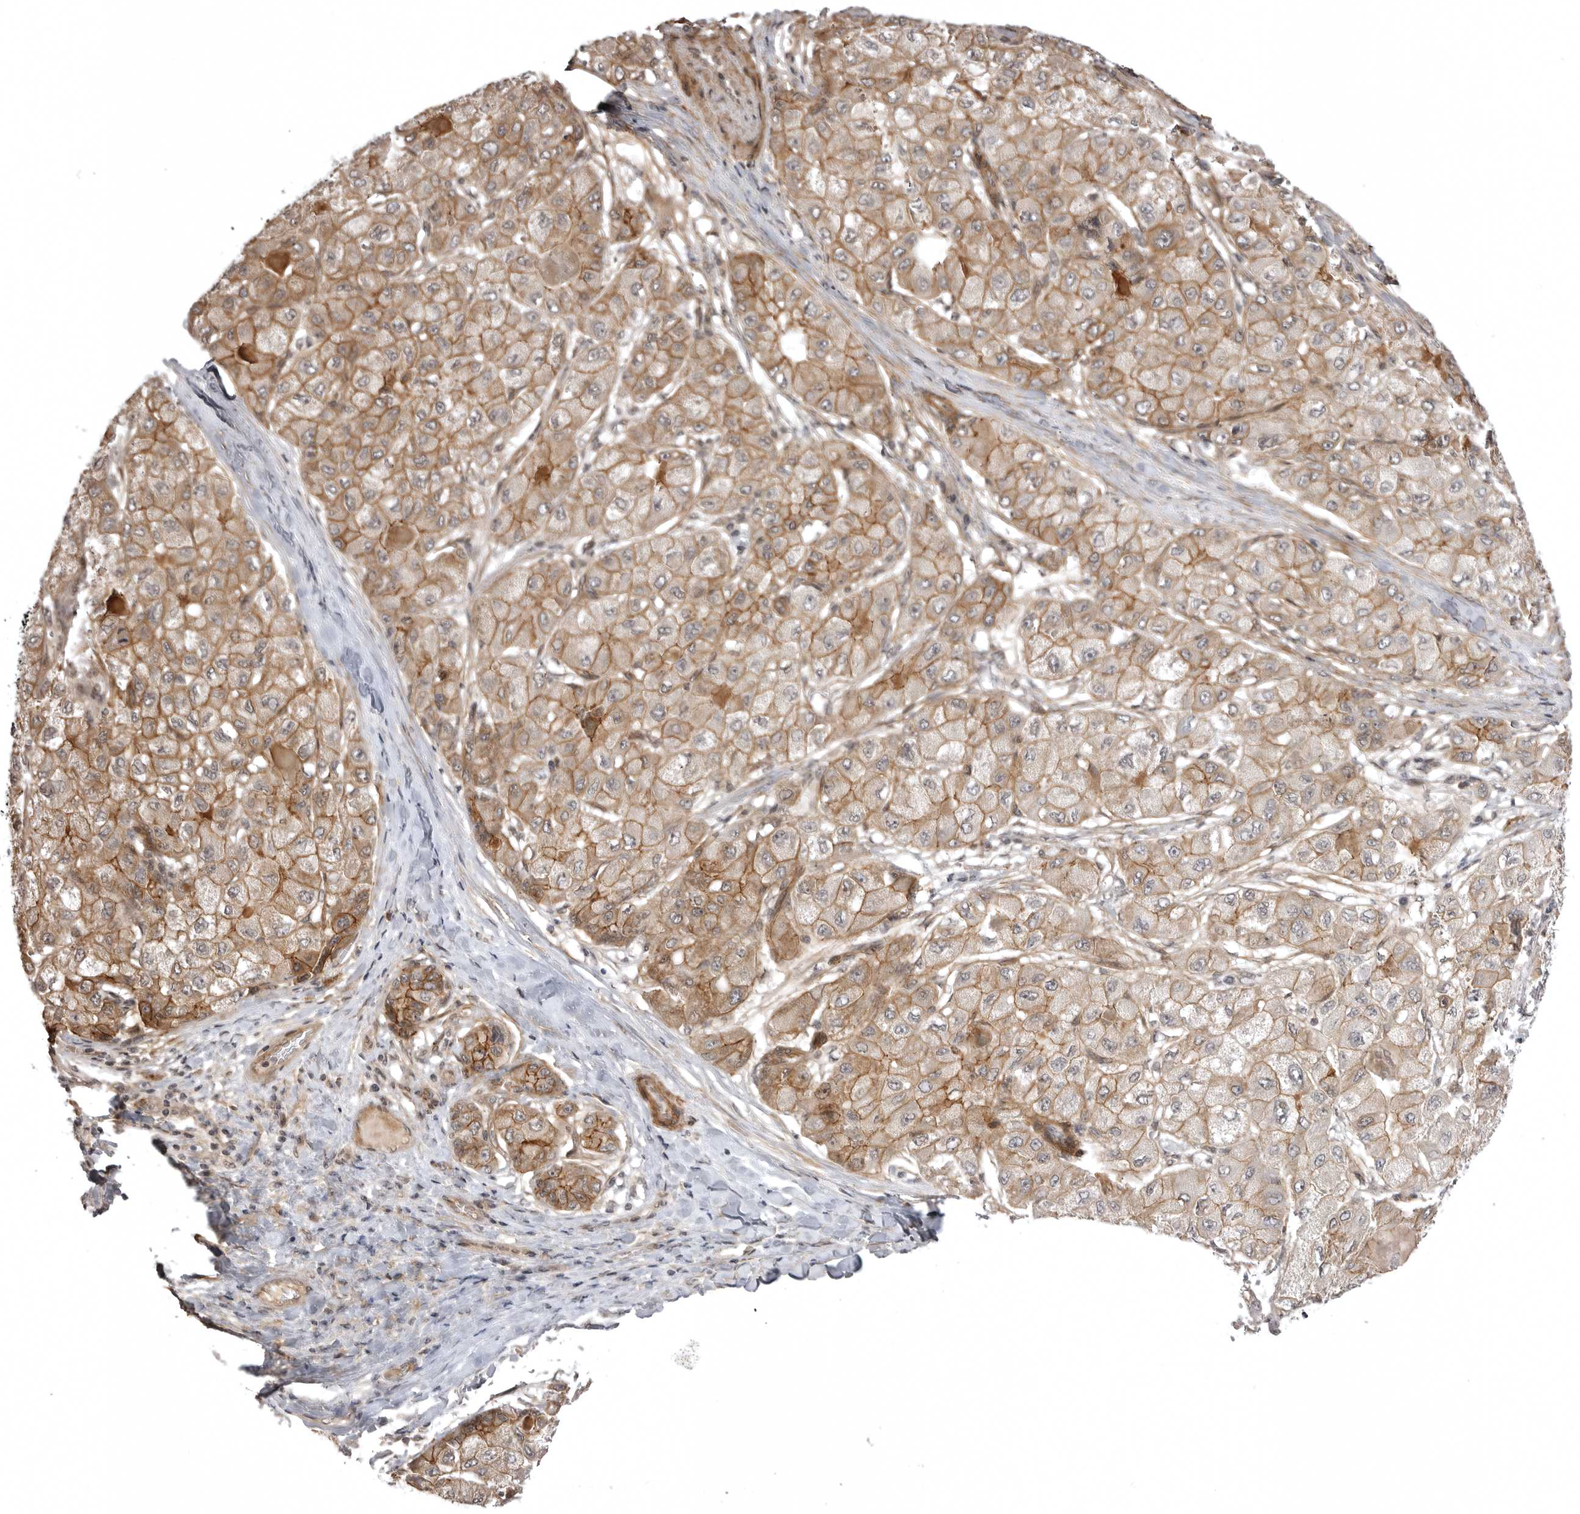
{"staining": {"intensity": "moderate", "quantity": ">75%", "location": "cytoplasmic/membranous"}, "tissue": "liver cancer", "cell_type": "Tumor cells", "image_type": "cancer", "snomed": [{"axis": "morphology", "description": "Carcinoma, Hepatocellular, NOS"}, {"axis": "topography", "description": "Liver"}], "caption": "Immunohistochemistry (IHC) histopathology image of liver cancer (hepatocellular carcinoma) stained for a protein (brown), which exhibits medium levels of moderate cytoplasmic/membranous expression in approximately >75% of tumor cells.", "gene": "SORBS1", "patient": {"sex": "male", "age": 80}}